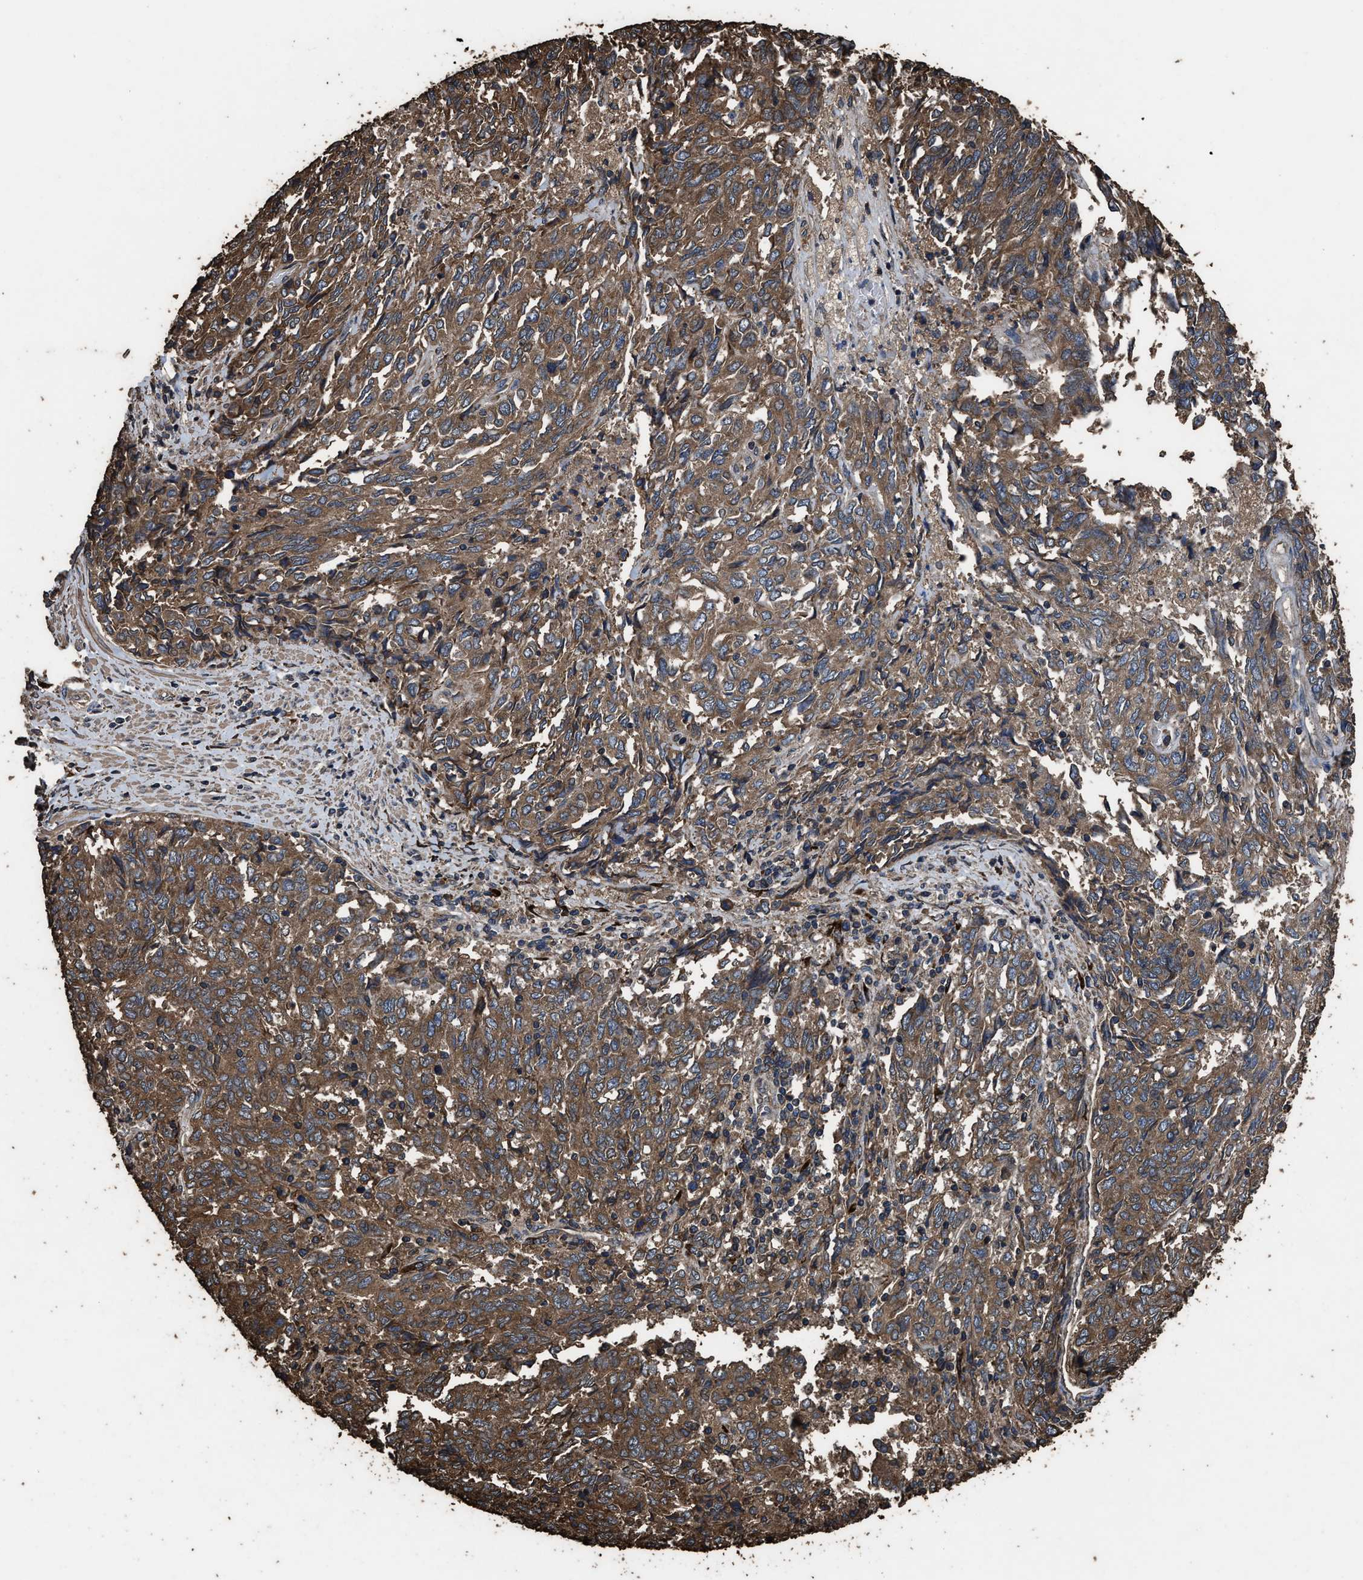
{"staining": {"intensity": "moderate", "quantity": ">75%", "location": "cytoplasmic/membranous"}, "tissue": "endometrial cancer", "cell_type": "Tumor cells", "image_type": "cancer", "snomed": [{"axis": "morphology", "description": "Adenocarcinoma, NOS"}, {"axis": "topography", "description": "Endometrium"}], "caption": "Immunohistochemistry micrograph of neoplastic tissue: human adenocarcinoma (endometrial) stained using IHC exhibits medium levels of moderate protein expression localized specifically in the cytoplasmic/membranous of tumor cells, appearing as a cytoplasmic/membranous brown color.", "gene": "ZMYND19", "patient": {"sex": "female", "age": 80}}